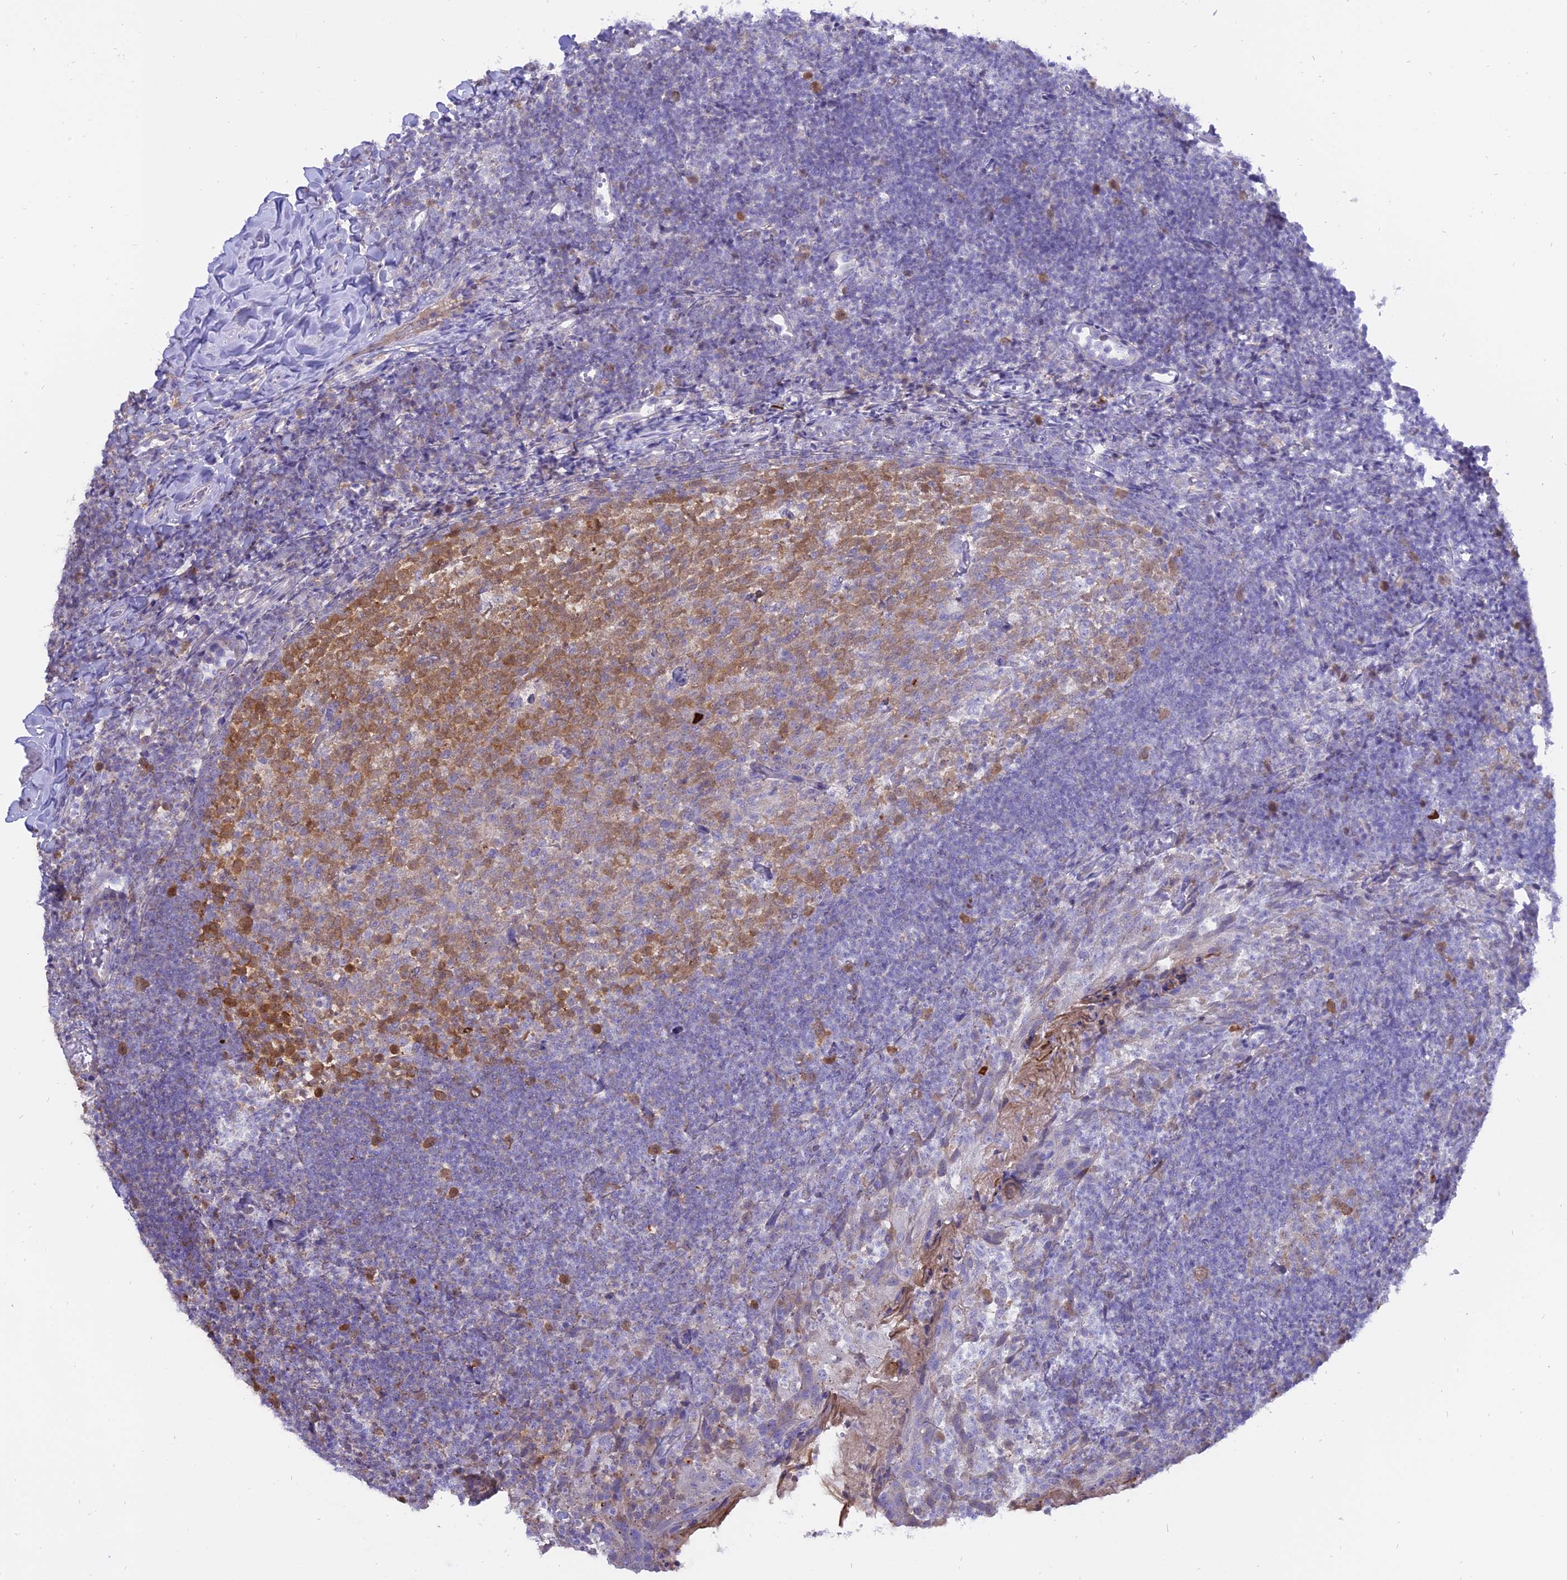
{"staining": {"intensity": "strong", "quantity": "25%-75%", "location": "cytoplasmic/membranous,nuclear"}, "tissue": "tonsil", "cell_type": "Germinal center cells", "image_type": "normal", "snomed": [{"axis": "morphology", "description": "Normal tissue, NOS"}, {"axis": "topography", "description": "Tonsil"}], "caption": "Strong cytoplasmic/membranous,nuclear protein positivity is present in approximately 25%-75% of germinal center cells in tonsil. The staining was performed using DAB to visualize the protein expression in brown, while the nuclei were stained in blue with hematoxylin (Magnification: 20x).", "gene": "CENPV", "patient": {"sex": "female", "age": 10}}